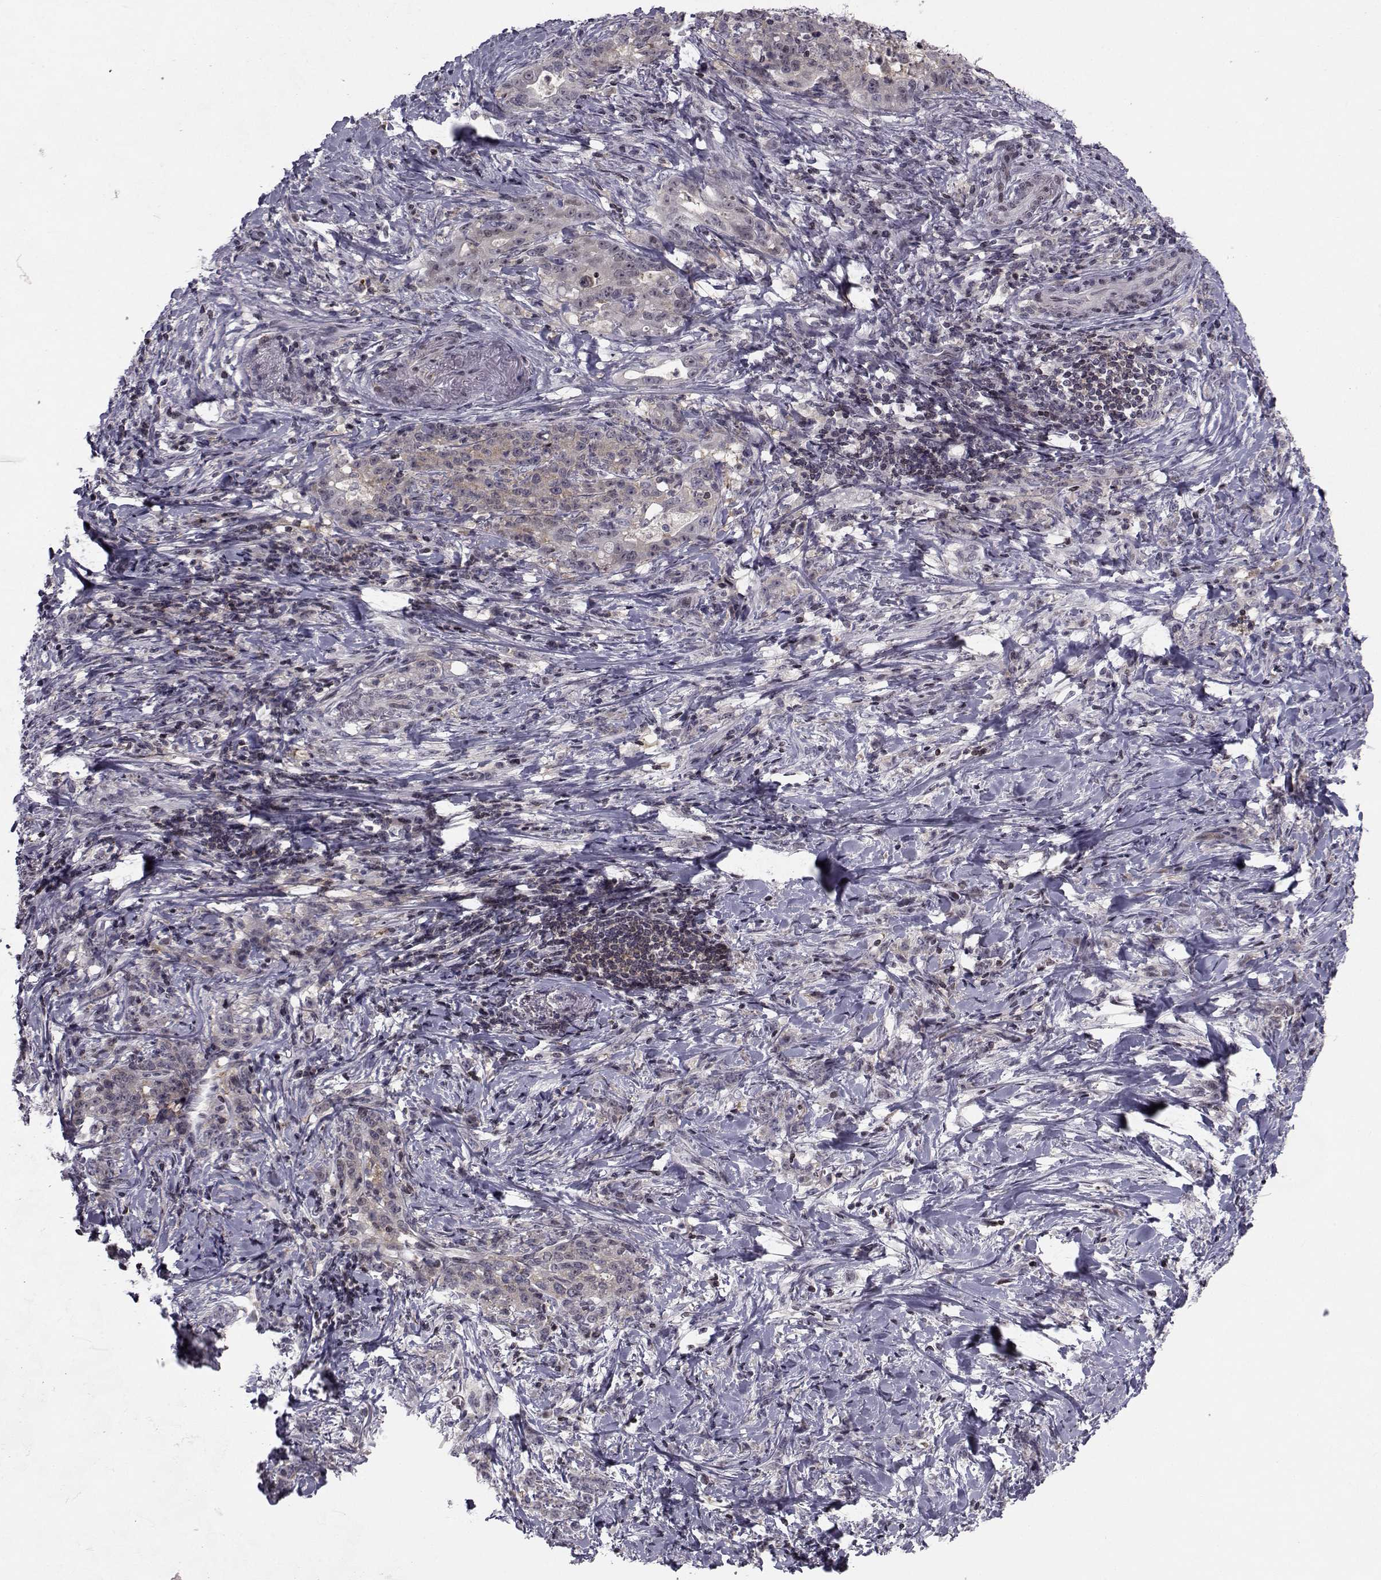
{"staining": {"intensity": "weak", "quantity": "25%-75%", "location": "cytoplasmic/membranous"}, "tissue": "stomach cancer", "cell_type": "Tumor cells", "image_type": "cancer", "snomed": [{"axis": "morphology", "description": "Adenocarcinoma, NOS"}, {"axis": "topography", "description": "Stomach, lower"}], "caption": "Stomach adenocarcinoma was stained to show a protein in brown. There is low levels of weak cytoplasmic/membranous positivity in approximately 25%-75% of tumor cells. Using DAB (brown) and hematoxylin (blue) stains, captured at high magnification using brightfield microscopy.", "gene": "PCP4L1", "patient": {"sex": "male", "age": 88}}